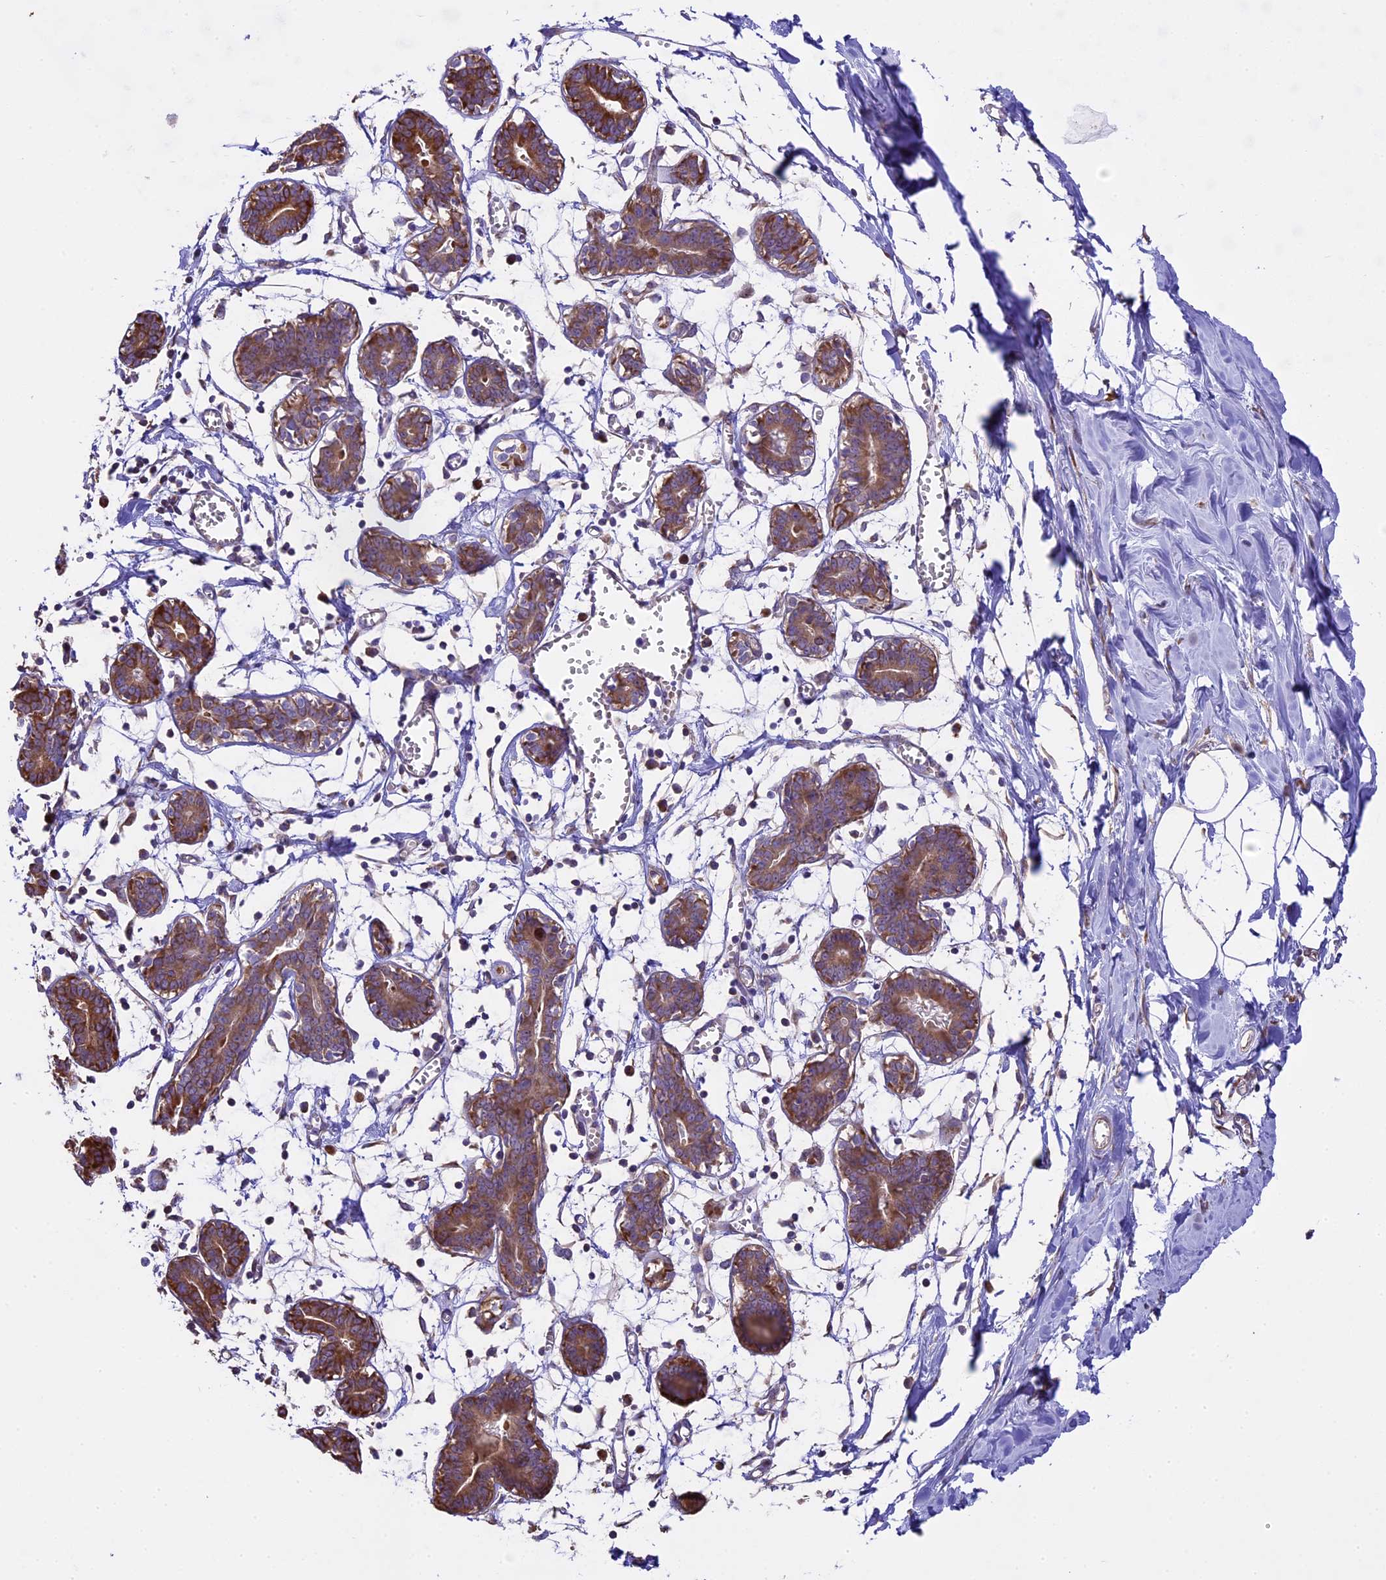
{"staining": {"intensity": "negative", "quantity": "none", "location": "none"}, "tissue": "breast", "cell_type": "Adipocytes", "image_type": "normal", "snomed": [{"axis": "morphology", "description": "Normal tissue, NOS"}, {"axis": "topography", "description": "Breast"}], "caption": "Immunohistochemistry photomicrograph of normal human breast stained for a protein (brown), which reveals no expression in adipocytes. (Stains: DAB (3,3'-diaminobenzidine) immunohistochemistry with hematoxylin counter stain, Microscopy: brightfield microscopy at high magnification).", "gene": "SPIRE1", "patient": {"sex": "female", "age": 27}}